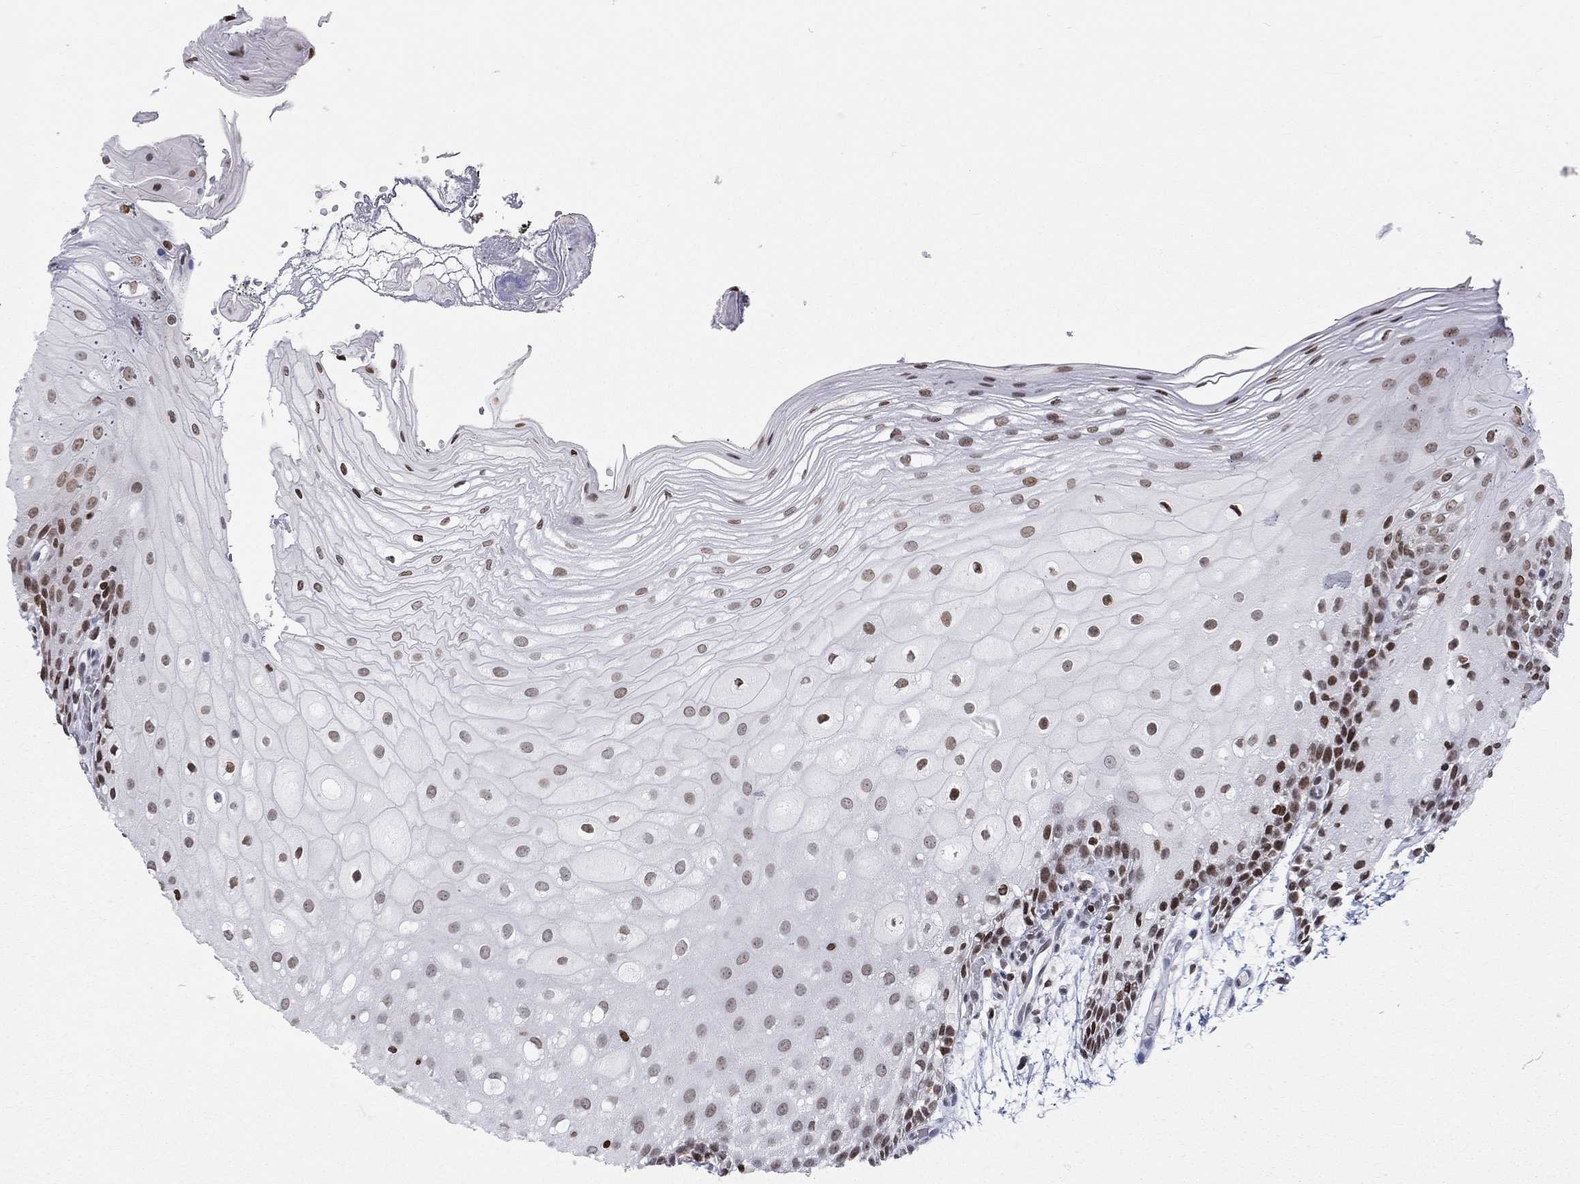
{"staining": {"intensity": "moderate", "quantity": "25%-75%", "location": "nuclear"}, "tissue": "oral mucosa", "cell_type": "Squamous epithelial cells", "image_type": "normal", "snomed": [{"axis": "morphology", "description": "Normal tissue, NOS"}, {"axis": "morphology", "description": "Squamous cell carcinoma, NOS"}, {"axis": "topography", "description": "Oral tissue"}, {"axis": "topography", "description": "Head-Neck"}], "caption": "This image shows immunohistochemistry staining of normal human oral mucosa, with medium moderate nuclear positivity in approximately 25%-75% of squamous epithelial cells.", "gene": "H2AX", "patient": {"sex": "male", "age": 69}}